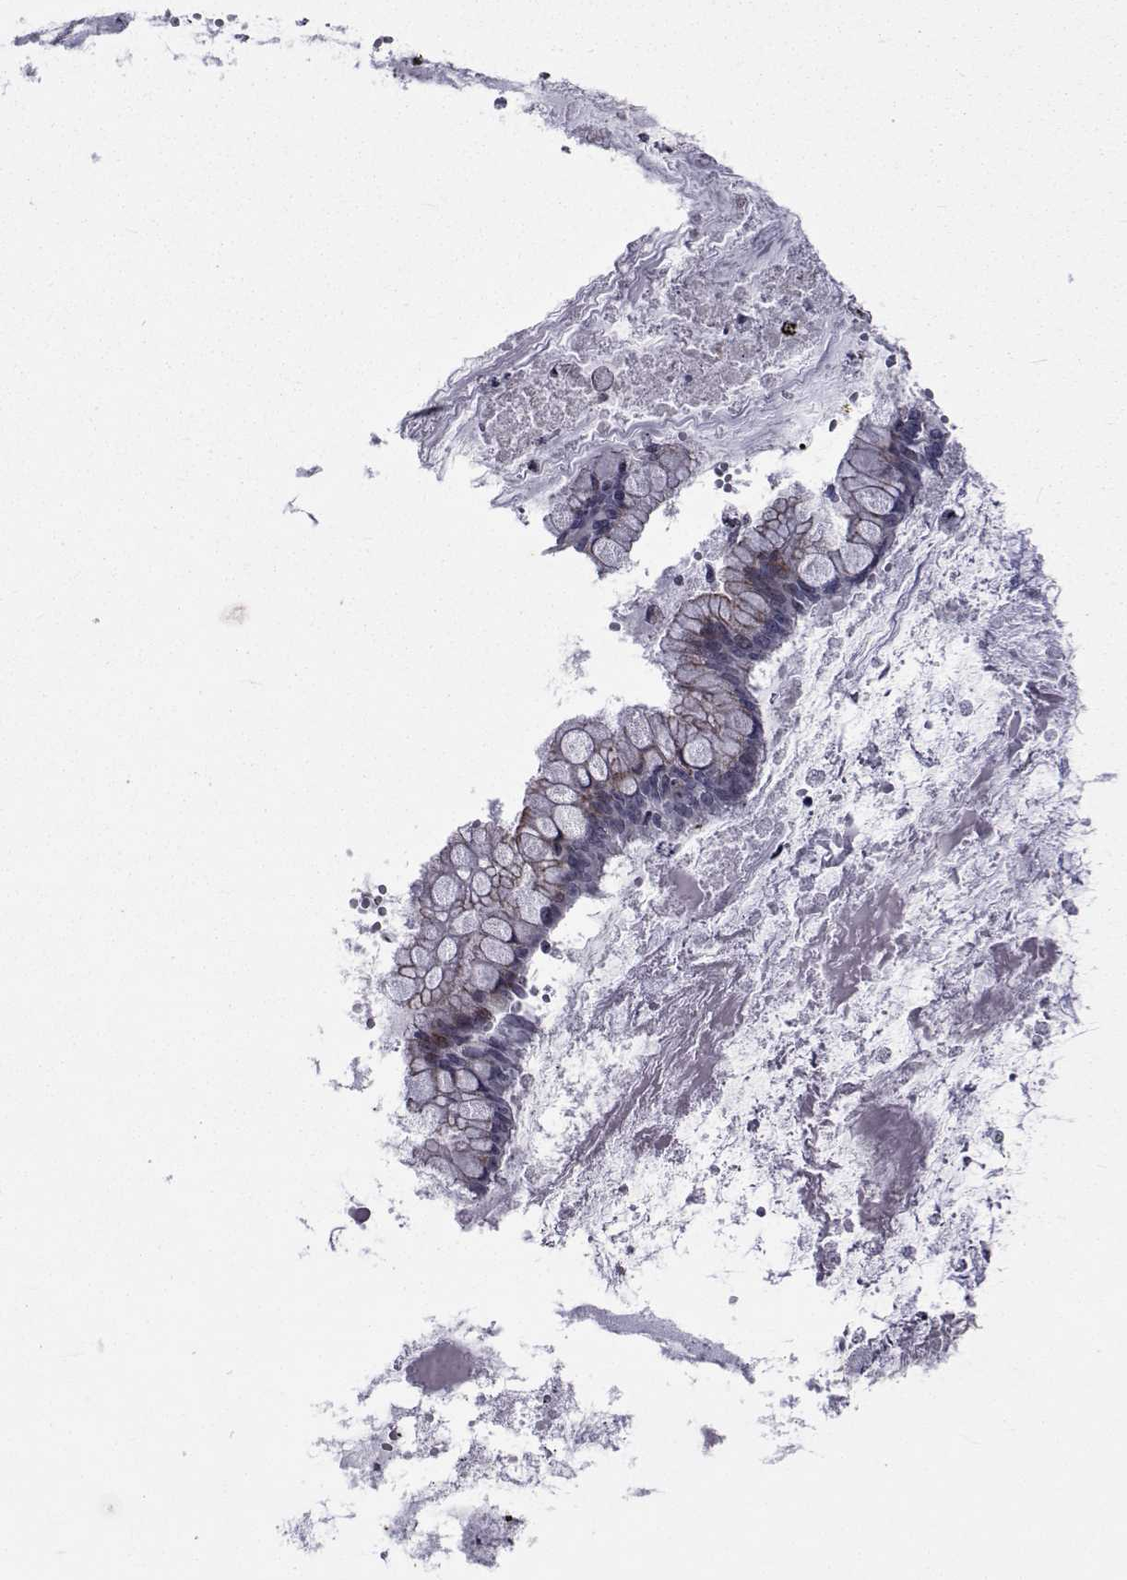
{"staining": {"intensity": "moderate", "quantity": "<25%", "location": "cytoplasmic/membranous"}, "tissue": "ovarian cancer", "cell_type": "Tumor cells", "image_type": "cancer", "snomed": [{"axis": "morphology", "description": "Cystadenocarcinoma, mucinous, NOS"}, {"axis": "topography", "description": "Ovary"}], "caption": "Immunohistochemical staining of mucinous cystadenocarcinoma (ovarian) shows low levels of moderate cytoplasmic/membranous positivity in approximately <25% of tumor cells.", "gene": "ATP6V1C2", "patient": {"sex": "female", "age": 67}}